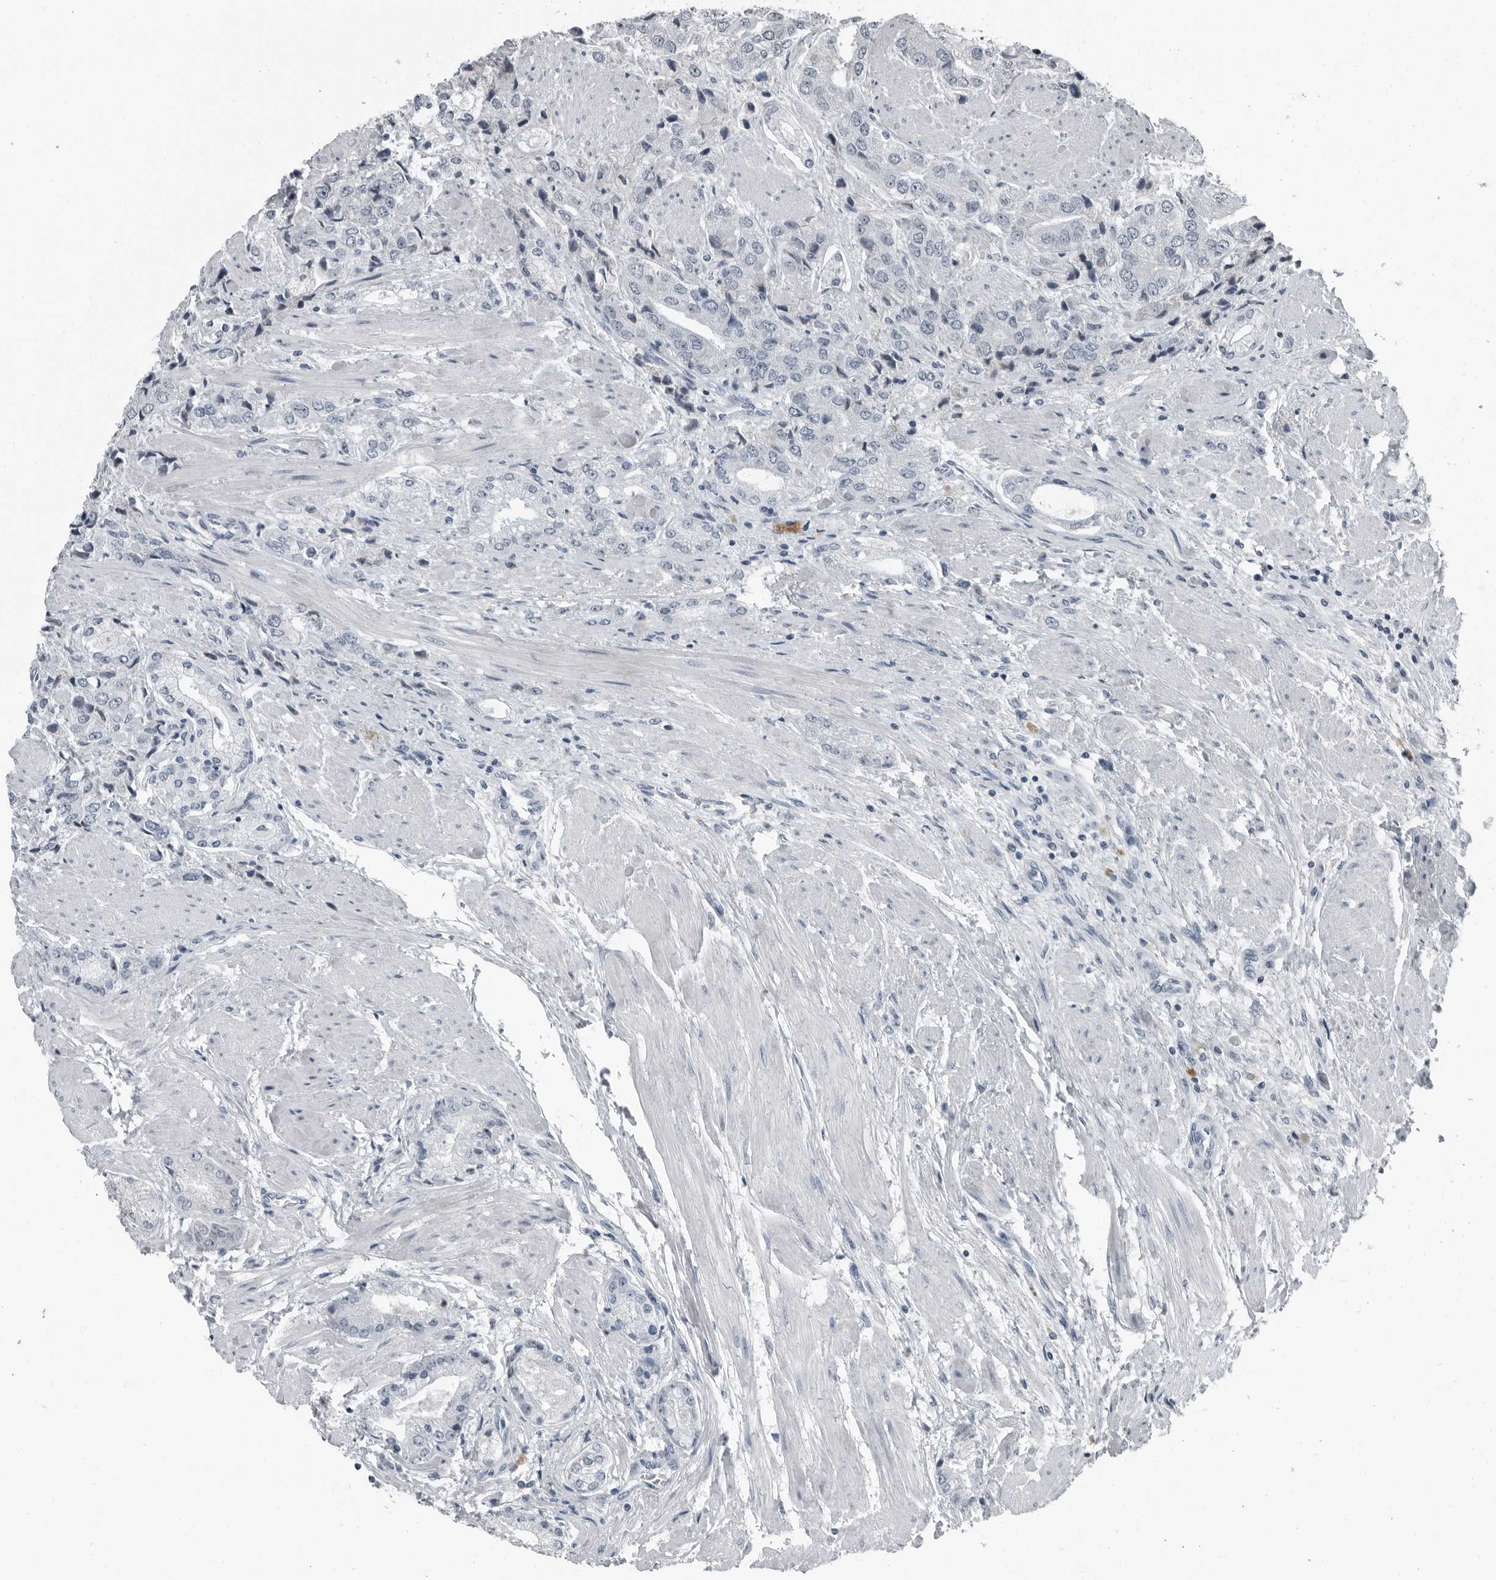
{"staining": {"intensity": "negative", "quantity": "none", "location": "none"}, "tissue": "prostate cancer", "cell_type": "Tumor cells", "image_type": "cancer", "snomed": [{"axis": "morphology", "description": "Adenocarcinoma, High grade"}, {"axis": "topography", "description": "Prostate"}], "caption": "Immunohistochemistry (IHC) histopathology image of prostate cancer stained for a protein (brown), which exhibits no positivity in tumor cells. Brightfield microscopy of IHC stained with DAB (brown) and hematoxylin (blue), captured at high magnification.", "gene": "PDCD11", "patient": {"sex": "male", "age": 50}}